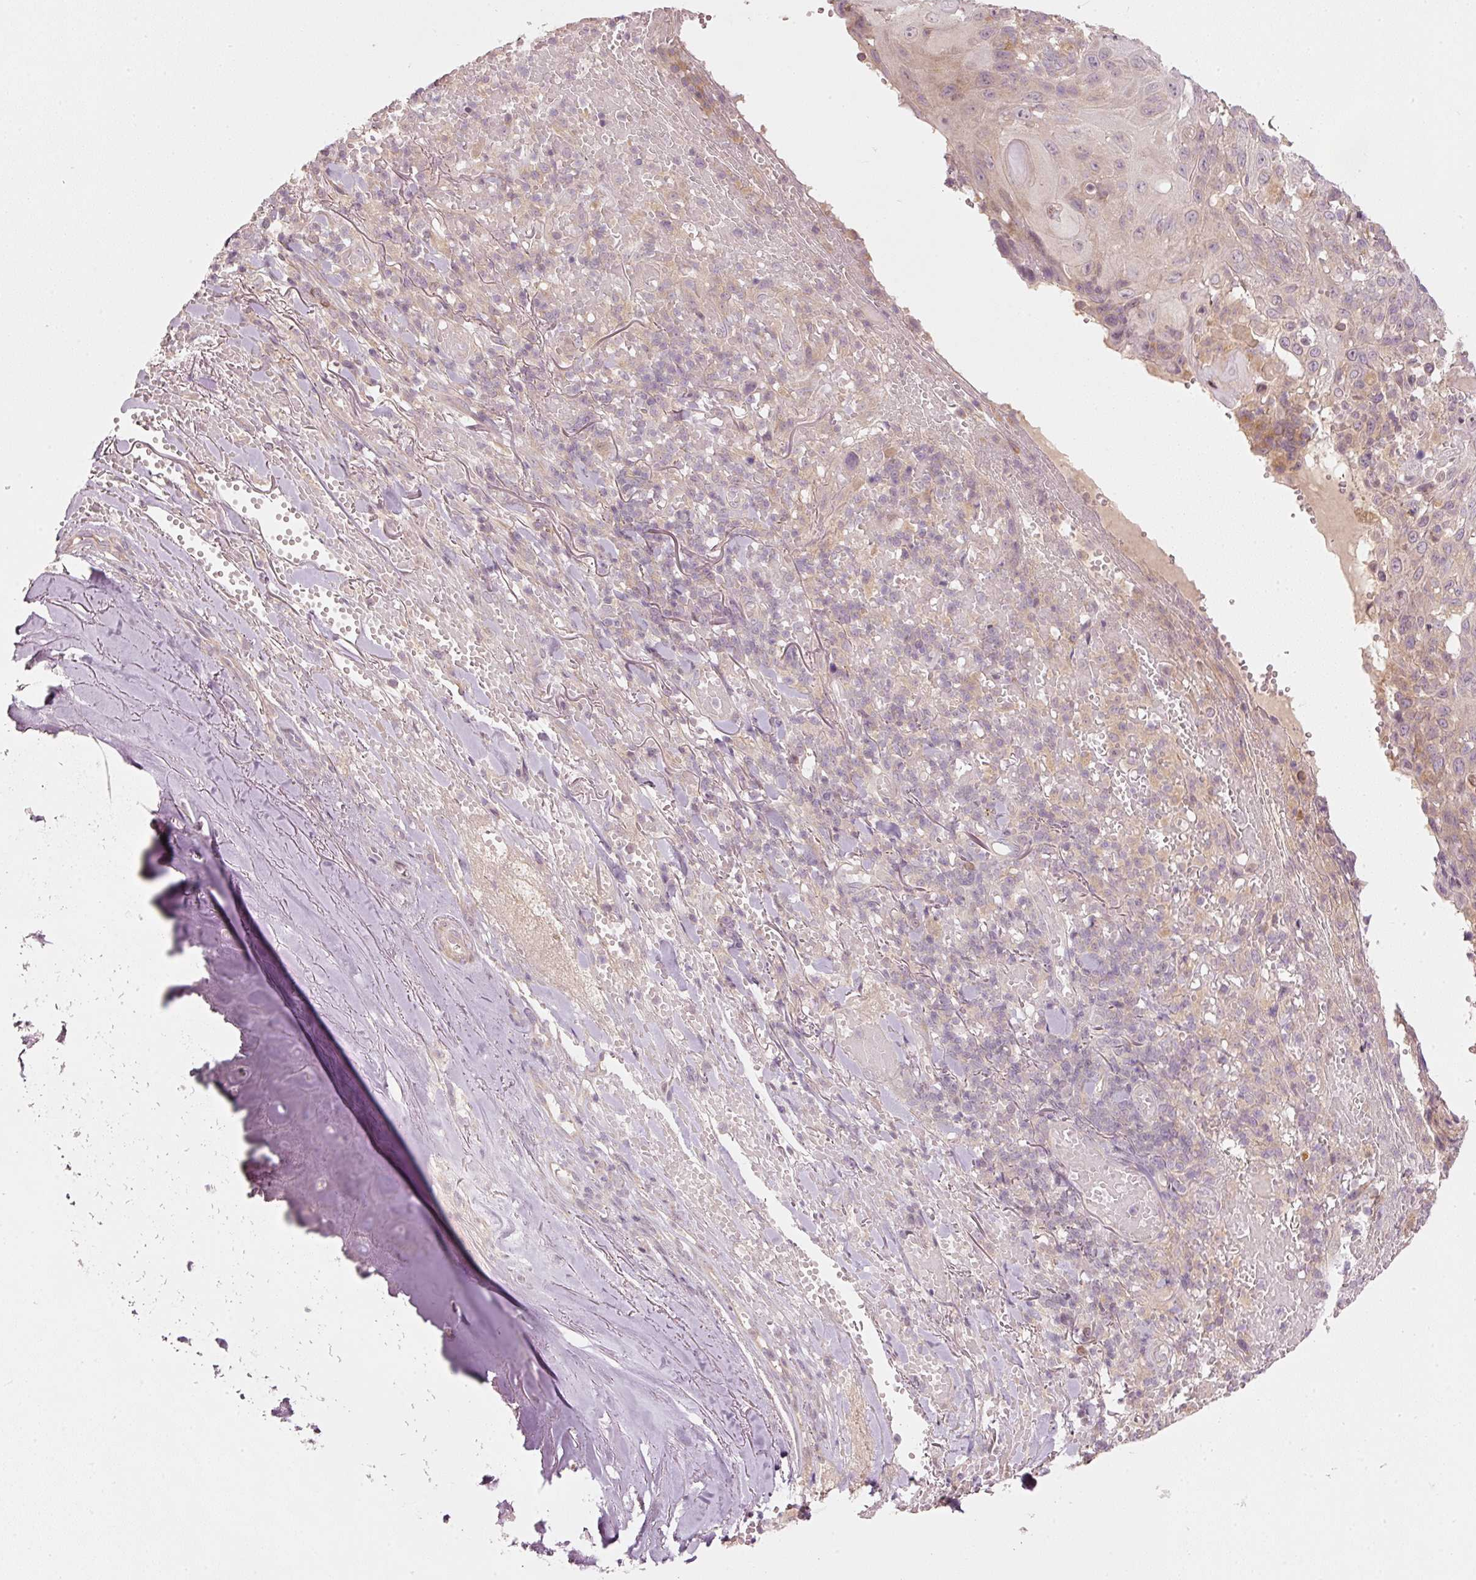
{"staining": {"intensity": "negative", "quantity": "none", "location": "none"}, "tissue": "skin cancer", "cell_type": "Tumor cells", "image_type": "cancer", "snomed": [{"axis": "morphology", "description": "Normal tissue, NOS"}, {"axis": "morphology", "description": "Squamous cell carcinoma, NOS"}, {"axis": "topography", "description": "Skin"}, {"axis": "topography", "description": "Cartilage tissue"}], "caption": "An image of human squamous cell carcinoma (skin) is negative for staining in tumor cells.", "gene": "MAP10", "patient": {"sex": "female", "age": 79}}